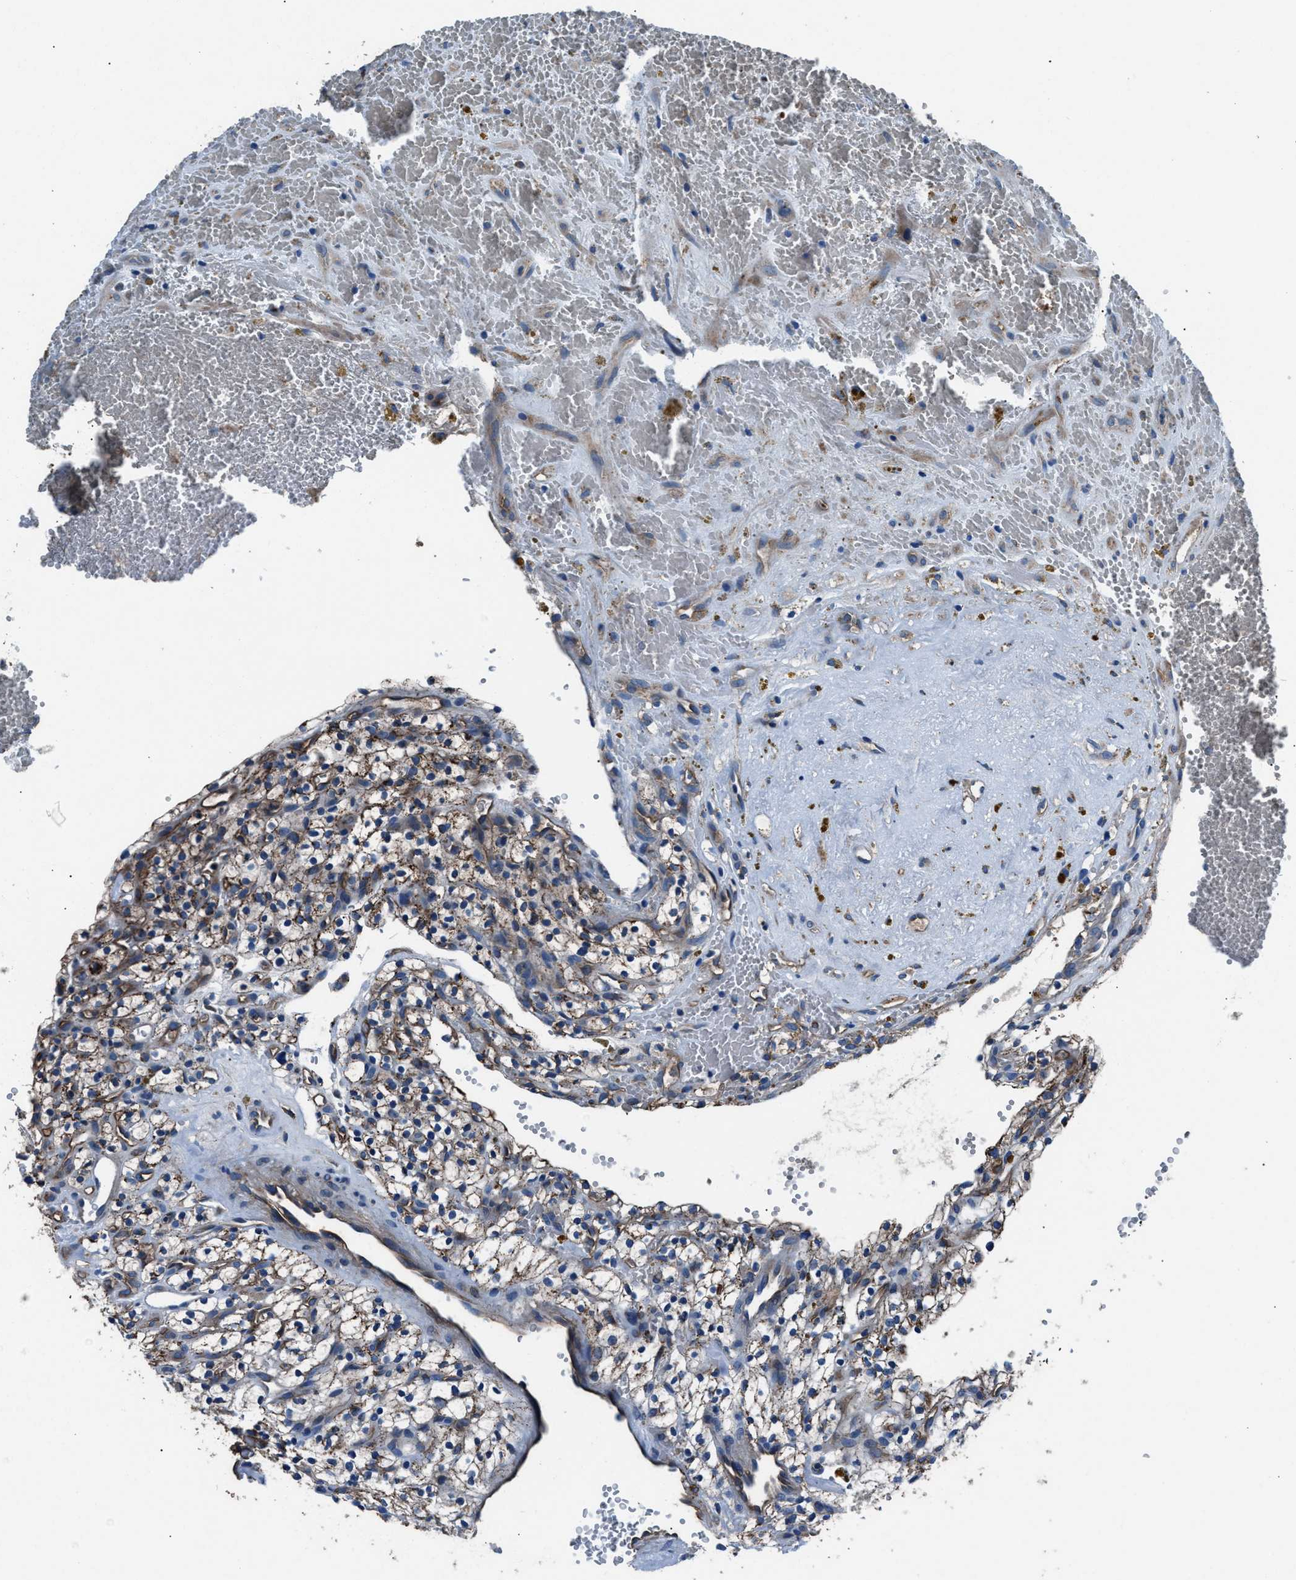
{"staining": {"intensity": "moderate", "quantity": "<25%", "location": "cytoplasmic/membranous"}, "tissue": "renal cancer", "cell_type": "Tumor cells", "image_type": "cancer", "snomed": [{"axis": "morphology", "description": "Adenocarcinoma, NOS"}, {"axis": "topography", "description": "Kidney"}], "caption": "Immunohistochemistry (IHC) of human renal adenocarcinoma demonstrates low levels of moderate cytoplasmic/membranous positivity in approximately <25% of tumor cells.", "gene": "PRTFDC1", "patient": {"sex": "female", "age": 57}}